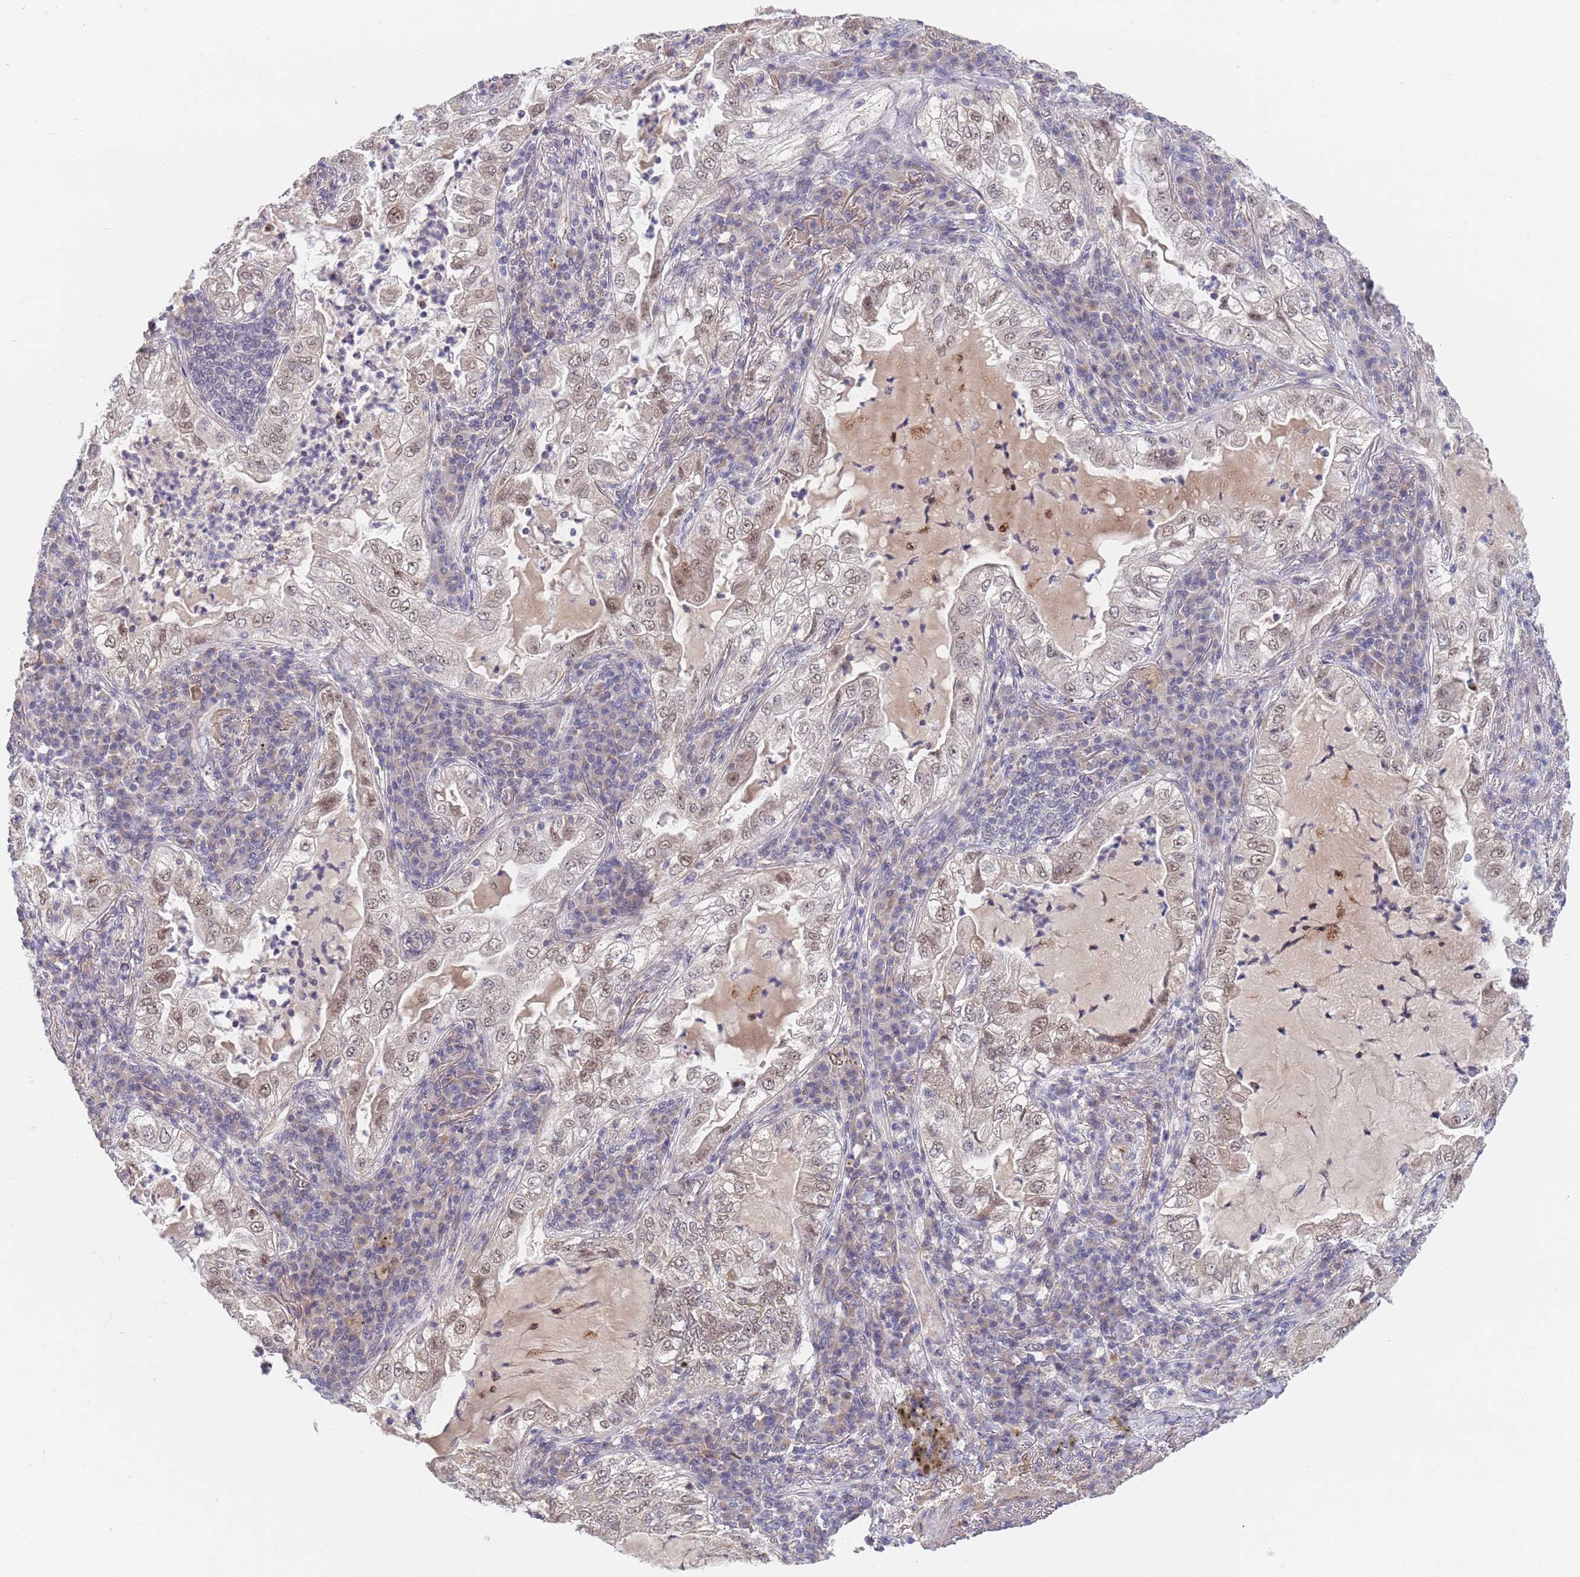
{"staining": {"intensity": "weak", "quantity": "25%-75%", "location": "nuclear"}, "tissue": "lung cancer", "cell_type": "Tumor cells", "image_type": "cancer", "snomed": [{"axis": "morphology", "description": "Adenocarcinoma, NOS"}, {"axis": "topography", "description": "Lung"}], "caption": "The micrograph exhibits staining of lung cancer, revealing weak nuclear protein positivity (brown color) within tumor cells.", "gene": "B4GALT4", "patient": {"sex": "female", "age": 73}}